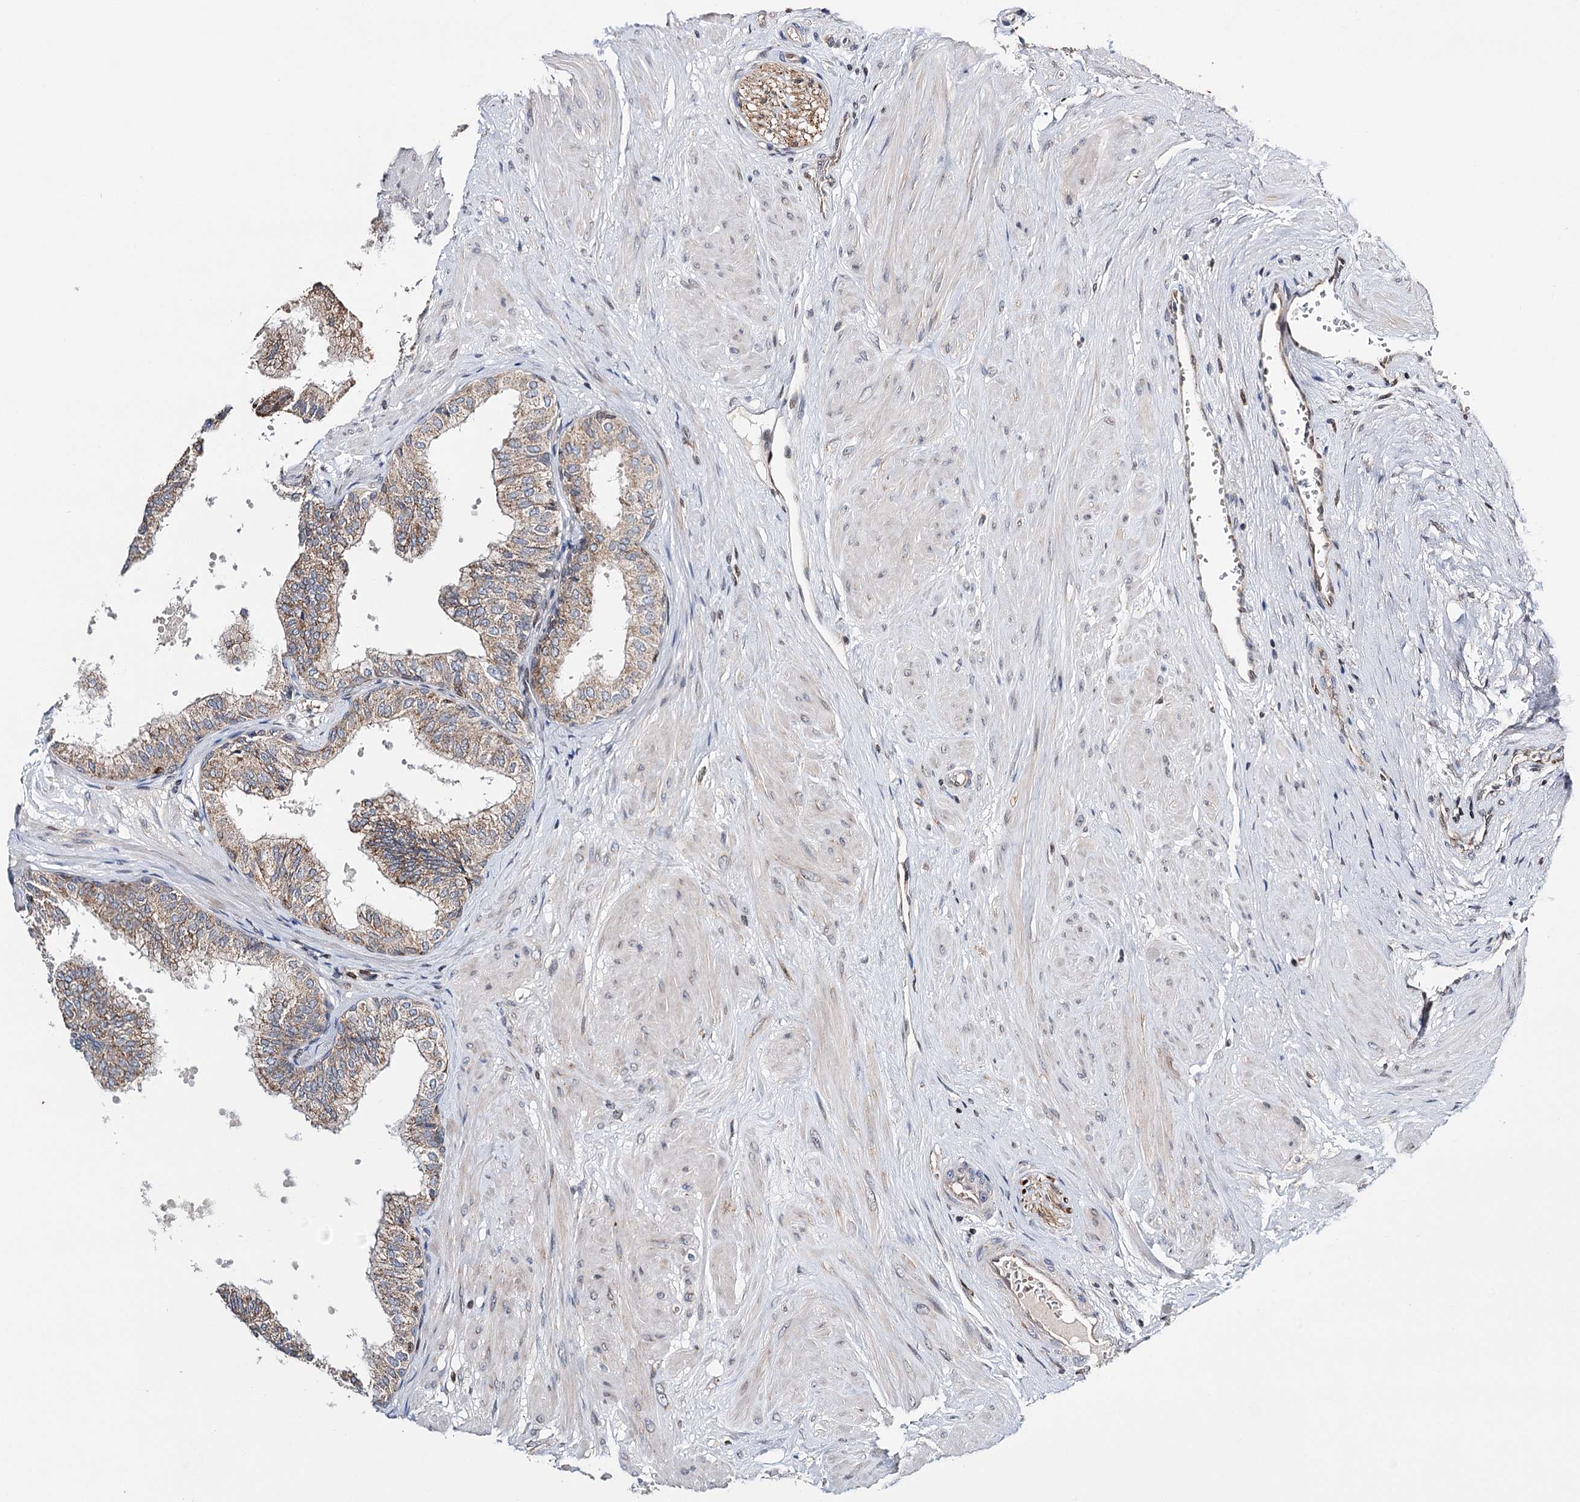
{"staining": {"intensity": "moderate", "quantity": ">75%", "location": "cytoplasmic/membranous"}, "tissue": "prostate", "cell_type": "Glandular cells", "image_type": "normal", "snomed": [{"axis": "morphology", "description": "Normal tissue, NOS"}, {"axis": "topography", "description": "Prostate"}], "caption": "This image reveals unremarkable prostate stained with immunohistochemistry (IHC) to label a protein in brown. The cytoplasmic/membranous of glandular cells show moderate positivity for the protein. Nuclei are counter-stained blue.", "gene": "CFAP46", "patient": {"sex": "male", "age": 60}}